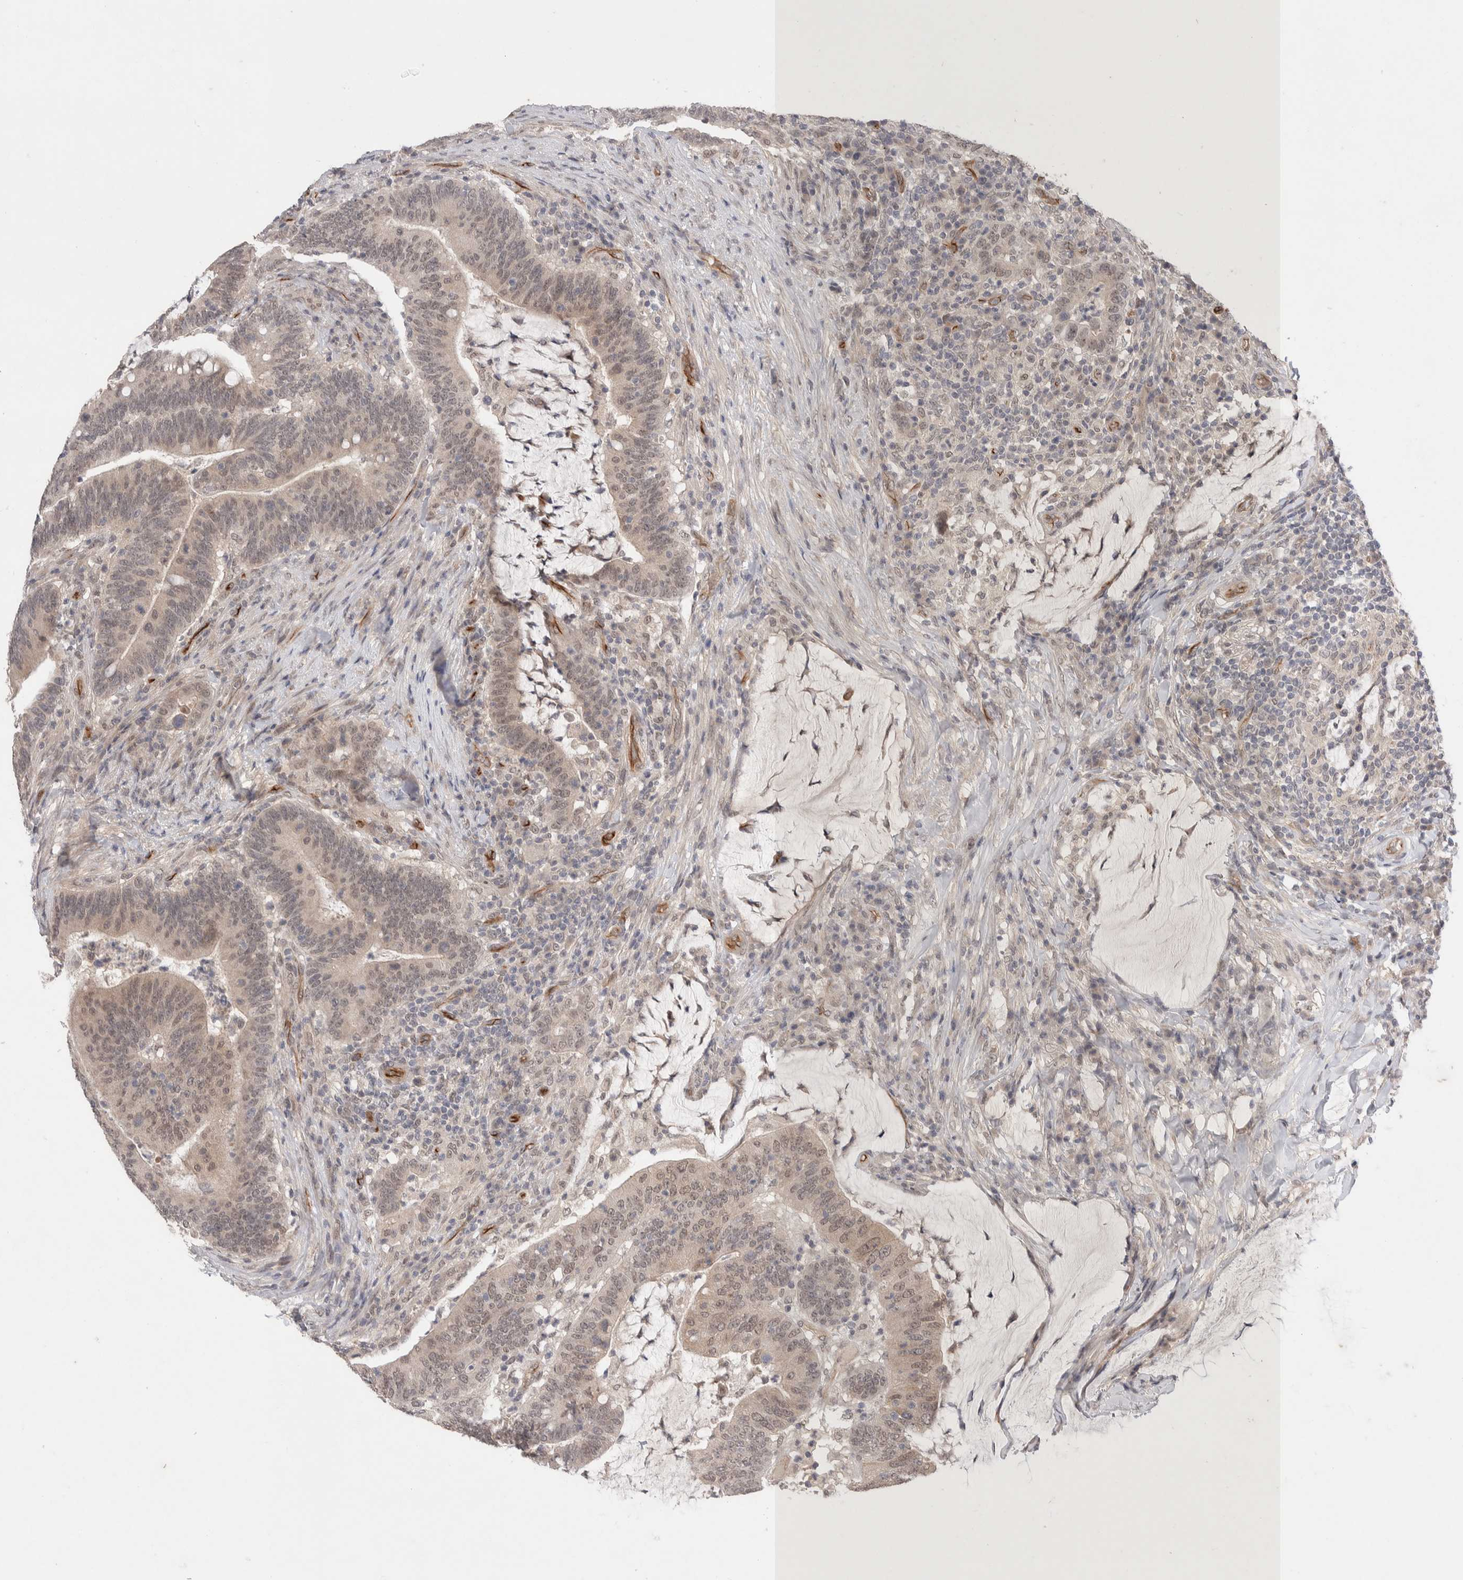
{"staining": {"intensity": "weak", "quantity": ">75%", "location": "cytoplasmic/membranous,nuclear"}, "tissue": "colorectal cancer", "cell_type": "Tumor cells", "image_type": "cancer", "snomed": [{"axis": "morphology", "description": "Normal tissue, NOS"}, {"axis": "morphology", "description": "Adenocarcinoma, NOS"}, {"axis": "topography", "description": "Colon"}], "caption": "Approximately >75% of tumor cells in colorectal cancer (adenocarcinoma) show weak cytoplasmic/membranous and nuclear protein positivity as visualized by brown immunohistochemical staining.", "gene": "ZNF704", "patient": {"sex": "female", "age": 66}}